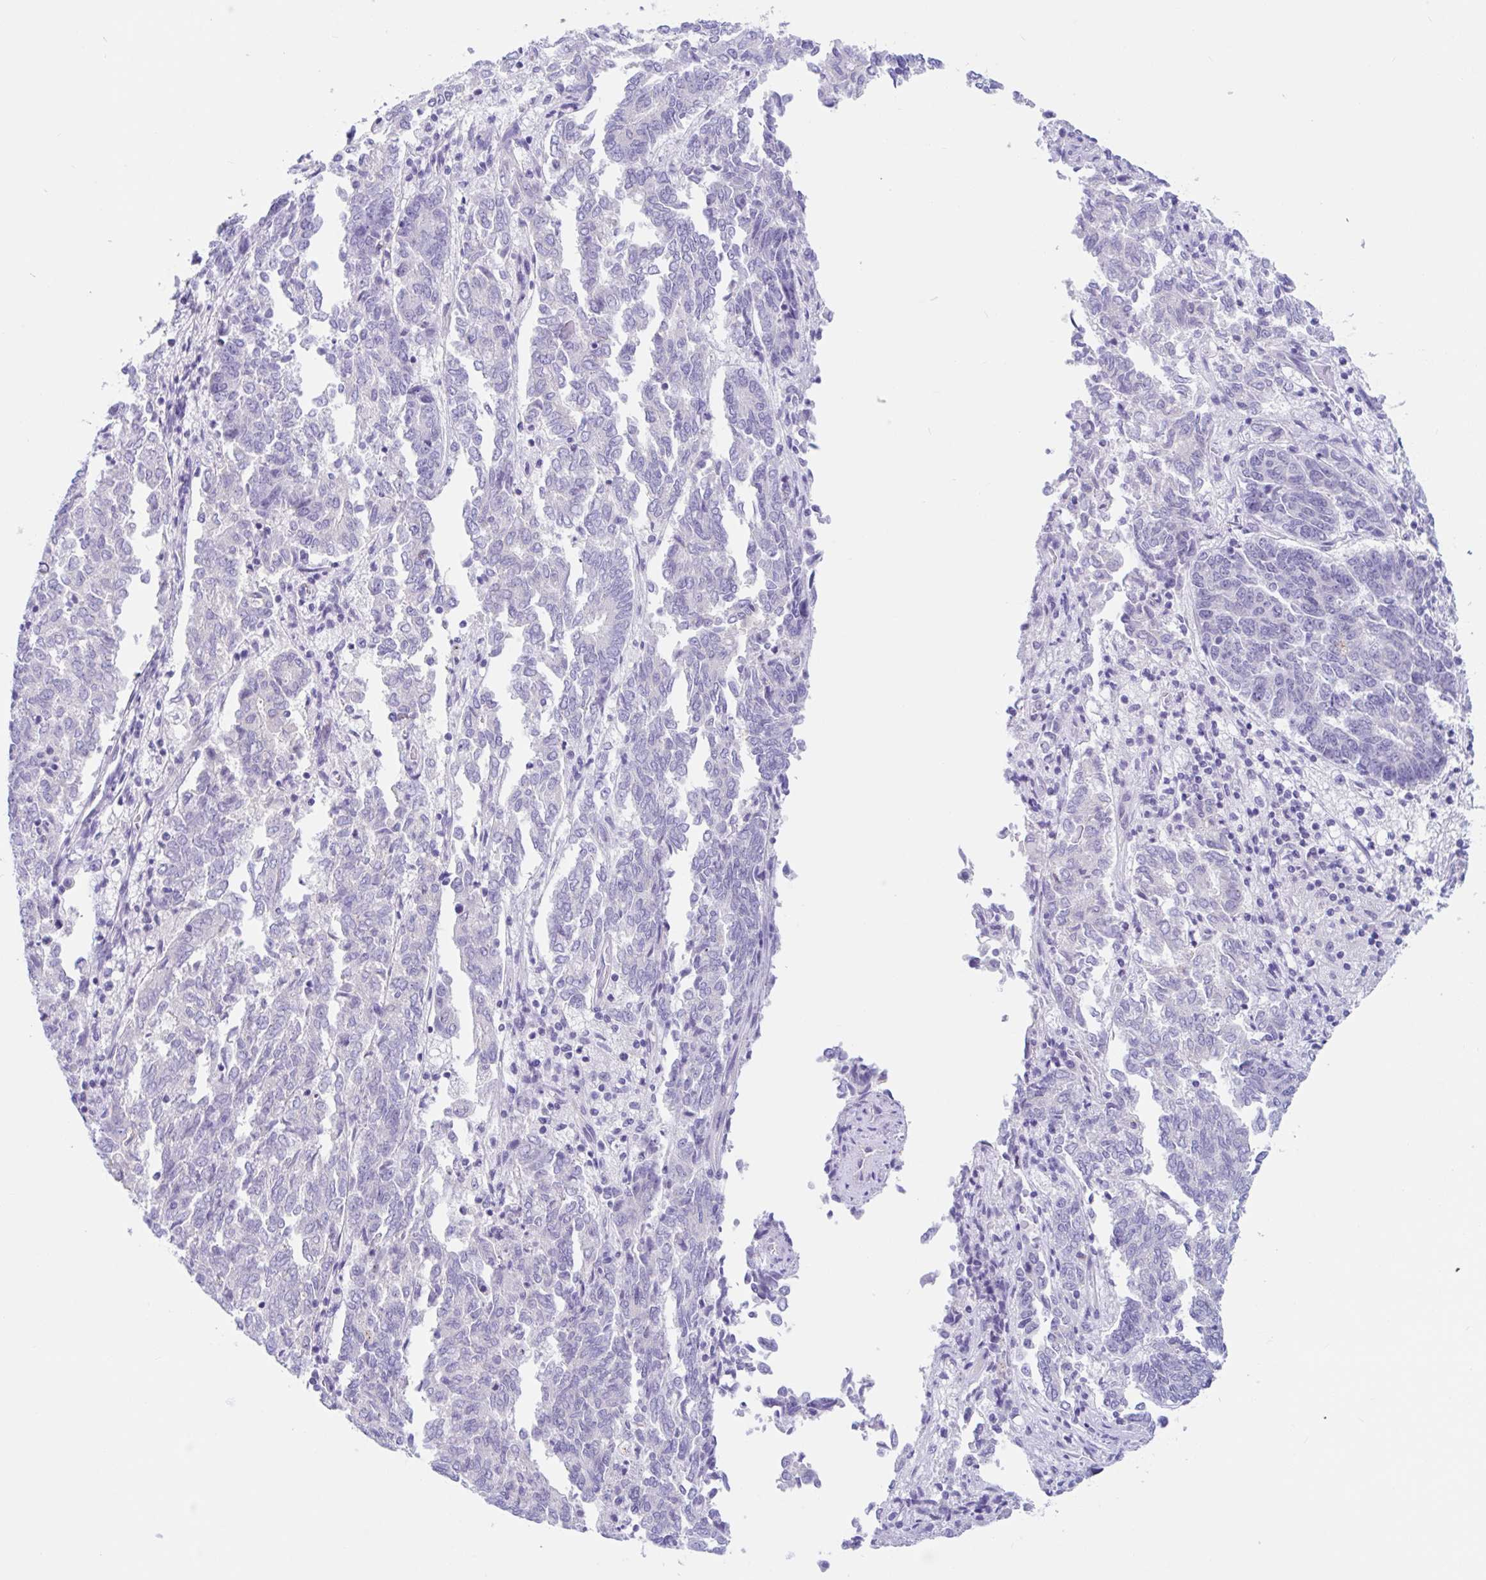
{"staining": {"intensity": "negative", "quantity": "none", "location": "none"}, "tissue": "endometrial cancer", "cell_type": "Tumor cells", "image_type": "cancer", "snomed": [{"axis": "morphology", "description": "Adenocarcinoma, NOS"}, {"axis": "topography", "description": "Endometrium"}], "caption": "Tumor cells show no significant expression in endometrial adenocarcinoma.", "gene": "OR6N2", "patient": {"sex": "female", "age": 80}}